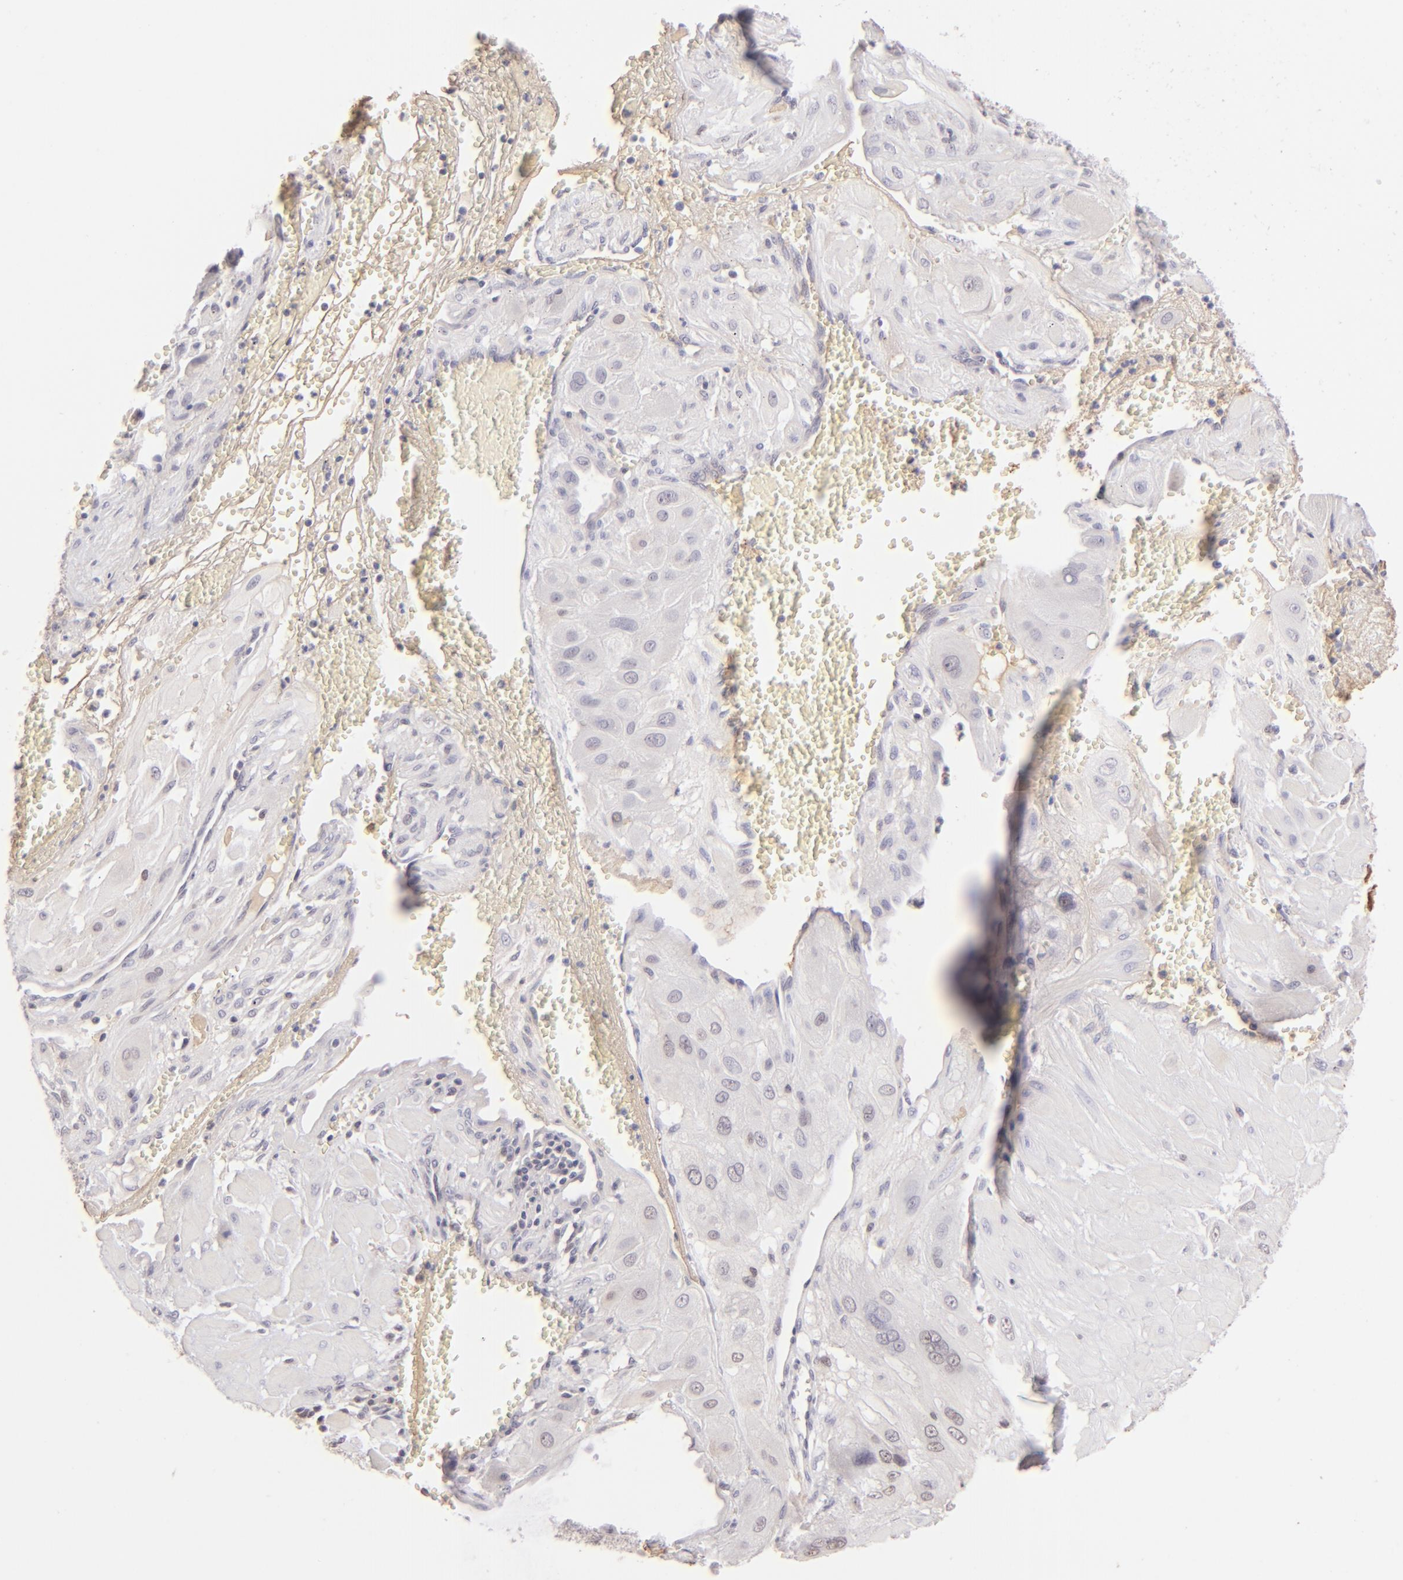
{"staining": {"intensity": "negative", "quantity": "none", "location": "none"}, "tissue": "cervical cancer", "cell_type": "Tumor cells", "image_type": "cancer", "snomed": [{"axis": "morphology", "description": "Squamous cell carcinoma, NOS"}, {"axis": "topography", "description": "Cervix"}], "caption": "A high-resolution image shows immunohistochemistry (IHC) staining of cervical cancer, which reveals no significant positivity in tumor cells.", "gene": "MAGEA1", "patient": {"sex": "female", "age": 34}}